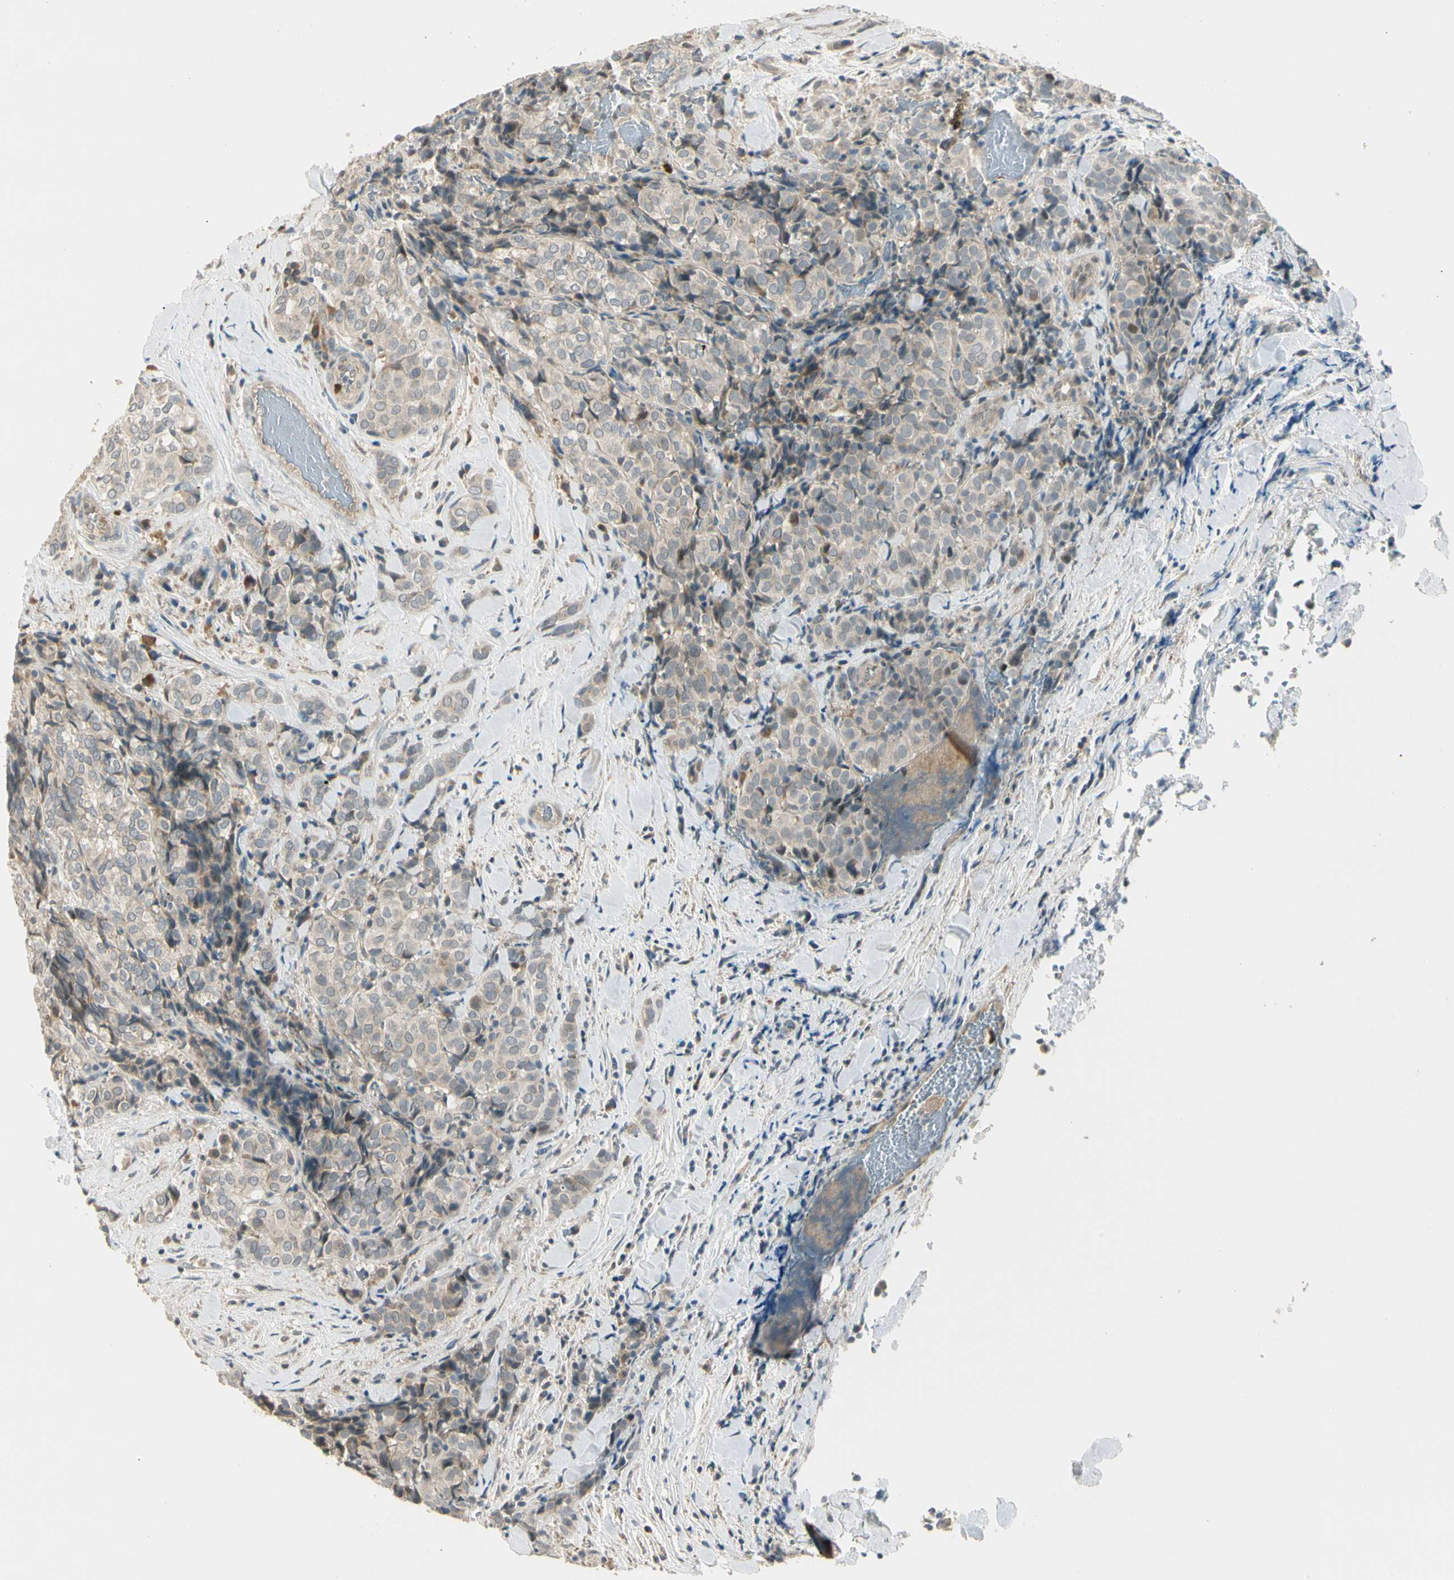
{"staining": {"intensity": "weak", "quantity": ">75%", "location": "cytoplasmic/membranous"}, "tissue": "thyroid cancer", "cell_type": "Tumor cells", "image_type": "cancer", "snomed": [{"axis": "morphology", "description": "Normal tissue, NOS"}, {"axis": "morphology", "description": "Papillary adenocarcinoma, NOS"}, {"axis": "topography", "description": "Thyroid gland"}], "caption": "Immunohistochemistry (IHC) histopathology image of thyroid cancer (papillary adenocarcinoma) stained for a protein (brown), which exhibits low levels of weak cytoplasmic/membranous expression in approximately >75% of tumor cells.", "gene": "PCDHB15", "patient": {"sex": "female", "age": 30}}